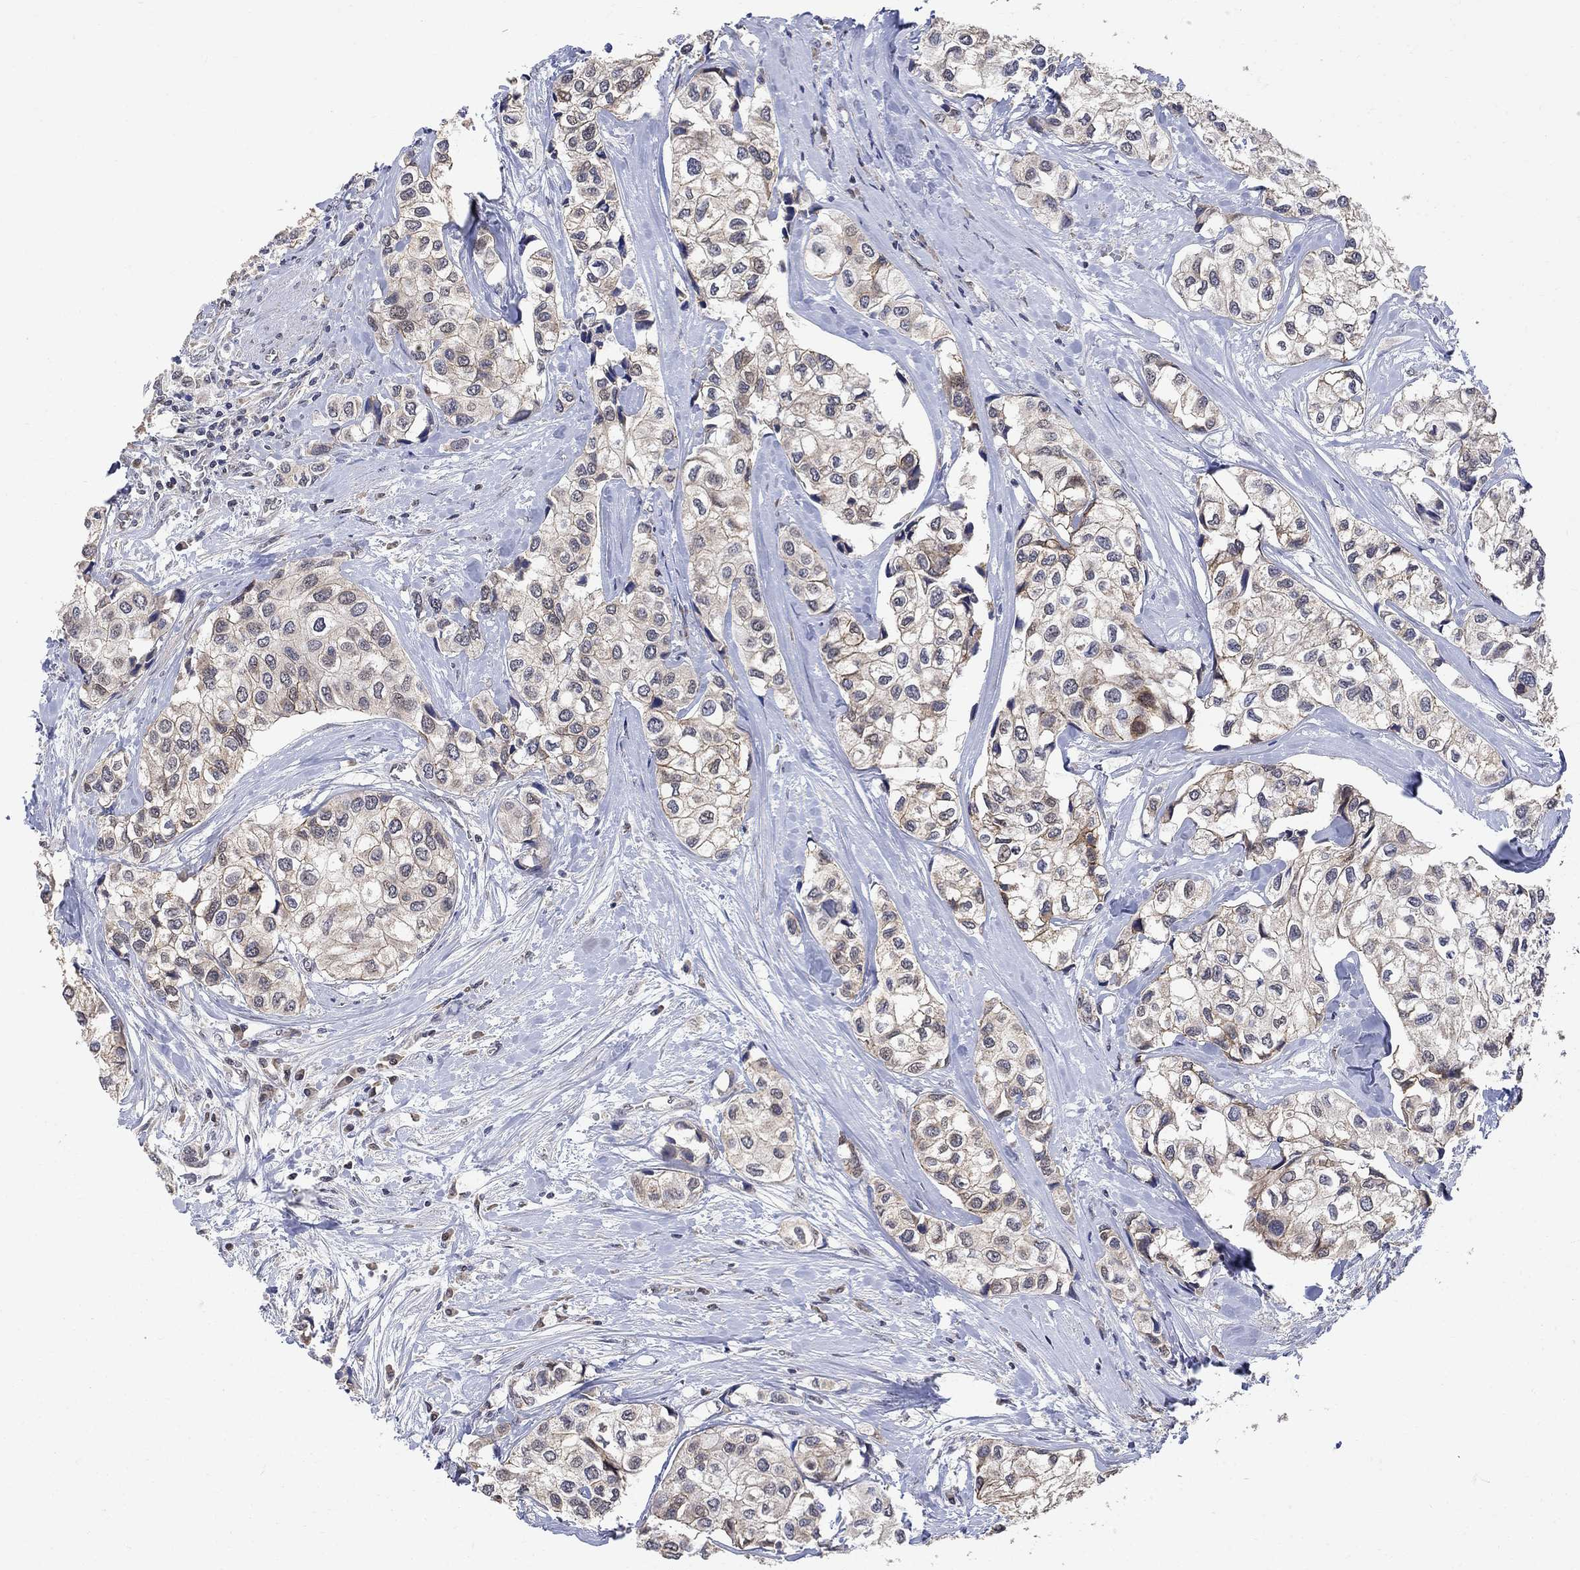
{"staining": {"intensity": "moderate", "quantity": "25%-75%", "location": "cytoplasmic/membranous"}, "tissue": "urothelial cancer", "cell_type": "Tumor cells", "image_type": "cancer", "snomed": [{"axis": "morphology", "description": "Urothelial carcinoma, High grade"}, {"axis": "topography", "description": "Urinary bladder"}], "caption": "An image of urothelial cancer stained for a protein demonstrates moderate cytoplasmic/membranous brown staining in tumor cells. Nuclei are stained in blue.", "gene": "ANKRA2", "patient": {"sex": "male", "age": 73}}